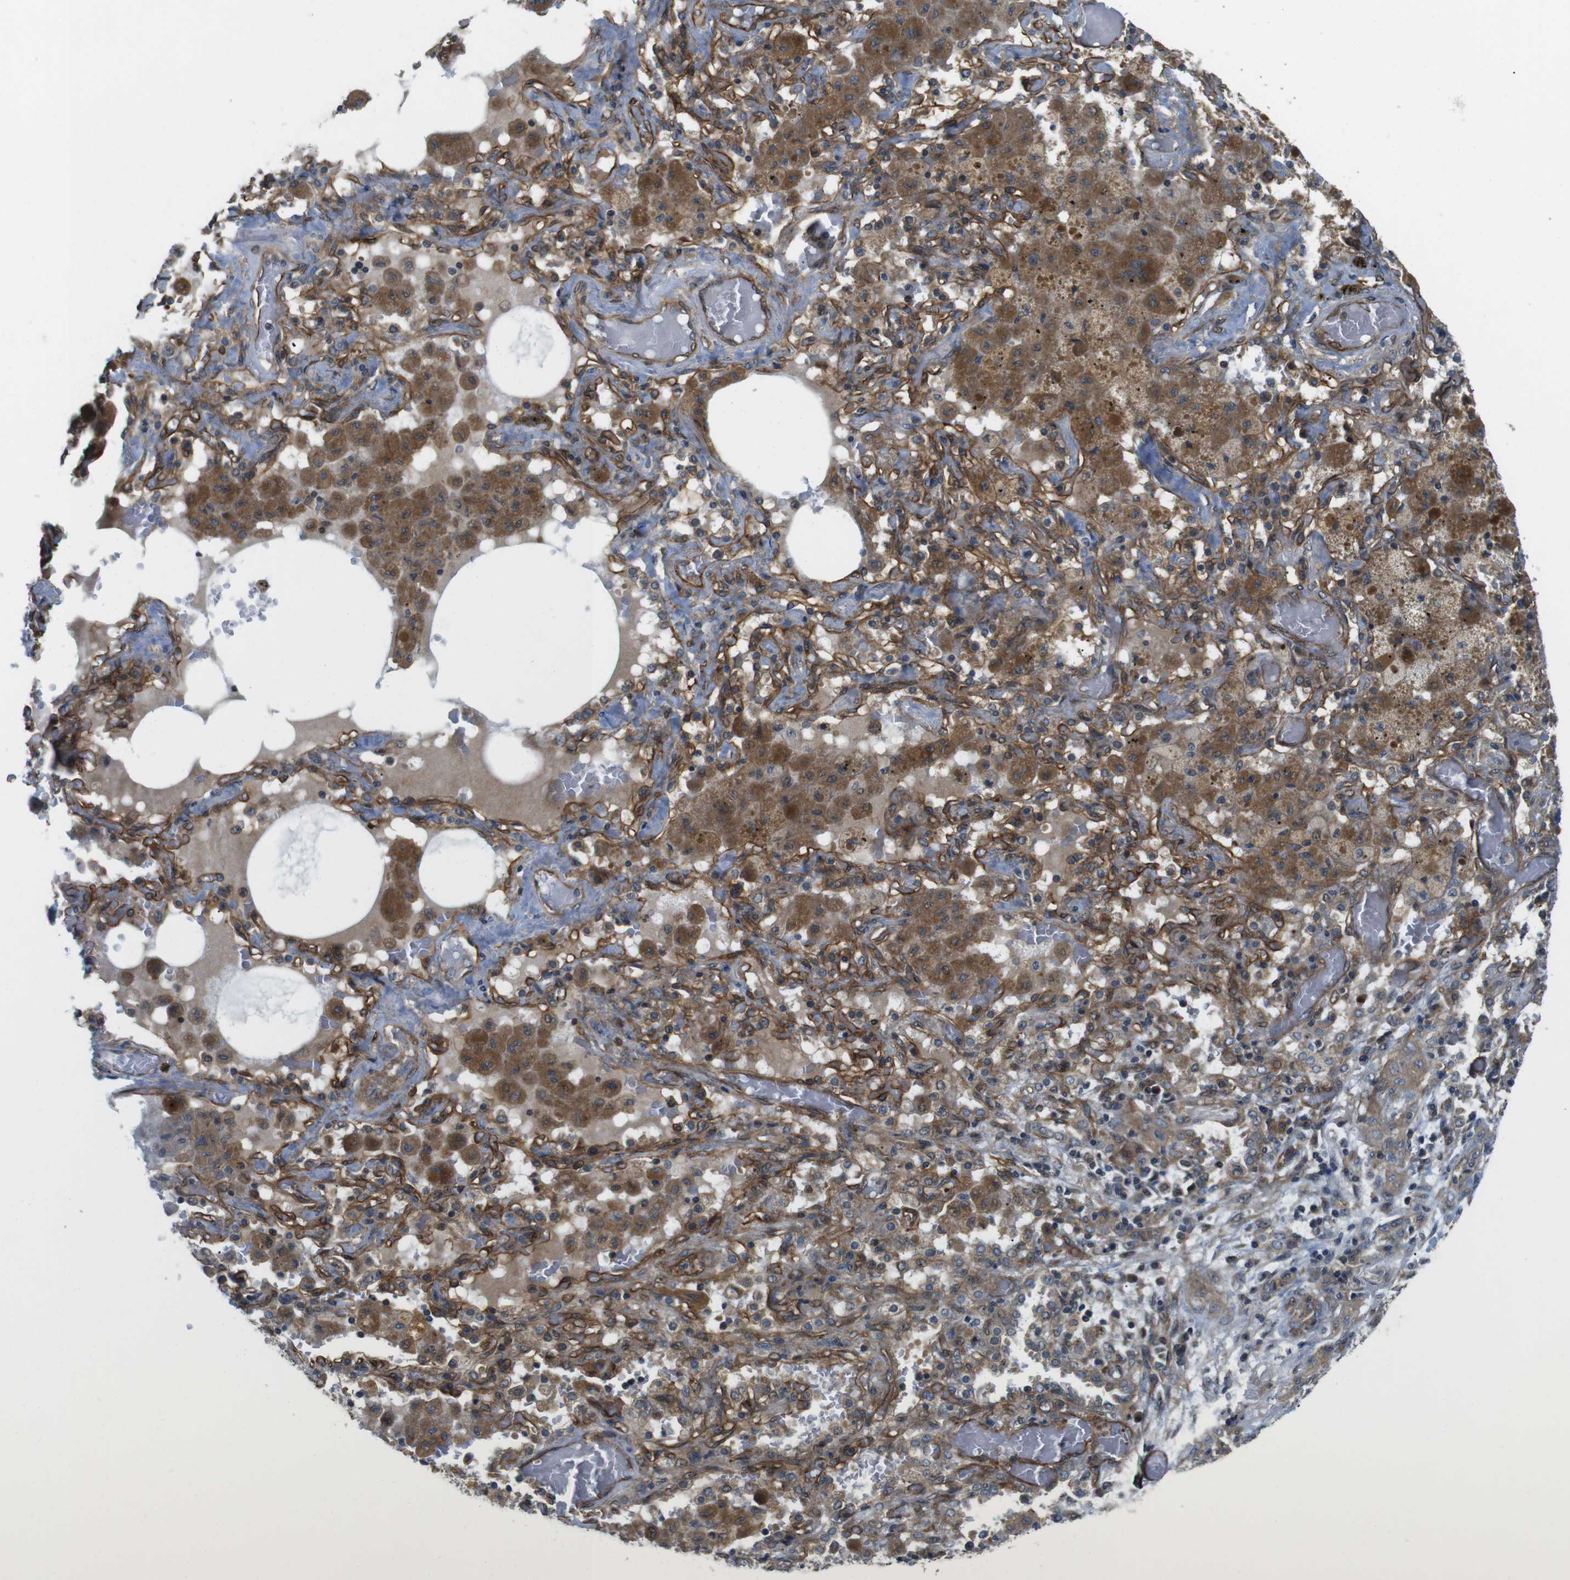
{"staining": {"intensity": "moderate", "quantity": ">75%", "location": "cytoplasmic/membranous"}, "tissue": "lung cancer", "cell_type": "Tumor cells", "image_type": "cancer", "snomed": [{"axis": "morphology", "description": "Squamous cell carcinoma, NOS"}, {"axis": "topography", "description": "Lung"}], "caption": "Approximately >75% of tumor cells in lung squamous cell carcinoma reveal moderate cytoplasmic/membranous protein staining as visualized by brown immunohistochemical staining.", "gene": "TSC1", "patient": {"sex": "female", "age": 47}}